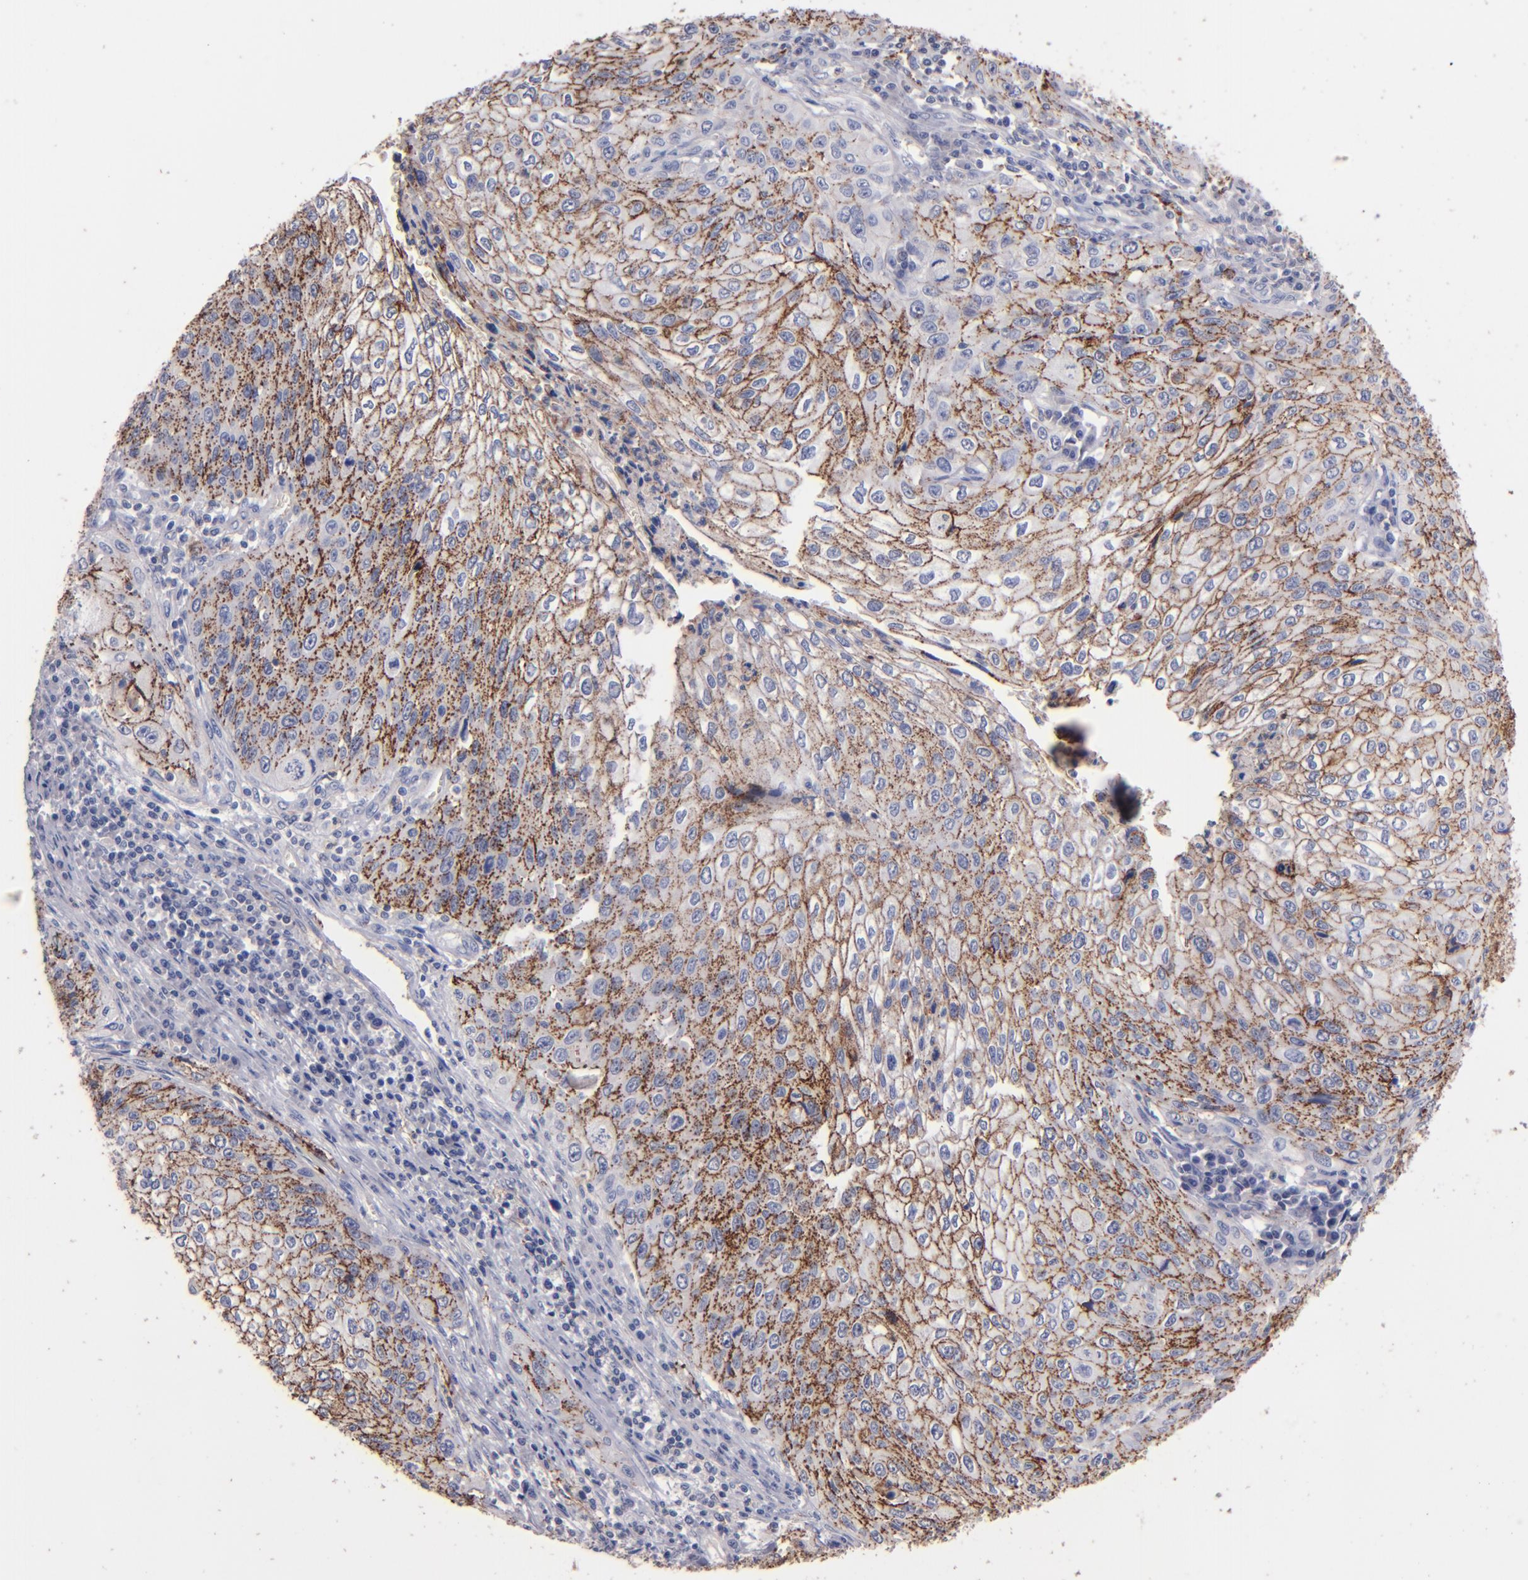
{"staining": {"intensity": "moderate", "quantity": ">75%", "location": "cytoplasmic/membranous"}, "tissue": "cervical cancer", "cell_type": "Tumor cells", "image_type": "cancer", "snomed": [{"axis": "morphology", "description": "Squamous cell carcinoma, NOS"}, {"axis": "topography", "description": "Cervix"}], "caption": "Protein expression analysis of squamous cell carcinoma (cervical) reveals moderate cytoplasmic/membranous positivity in approximately >75% of tumor cells.", "gene": "CLDN5", "patient": {"sex": "female", "age": 32}}